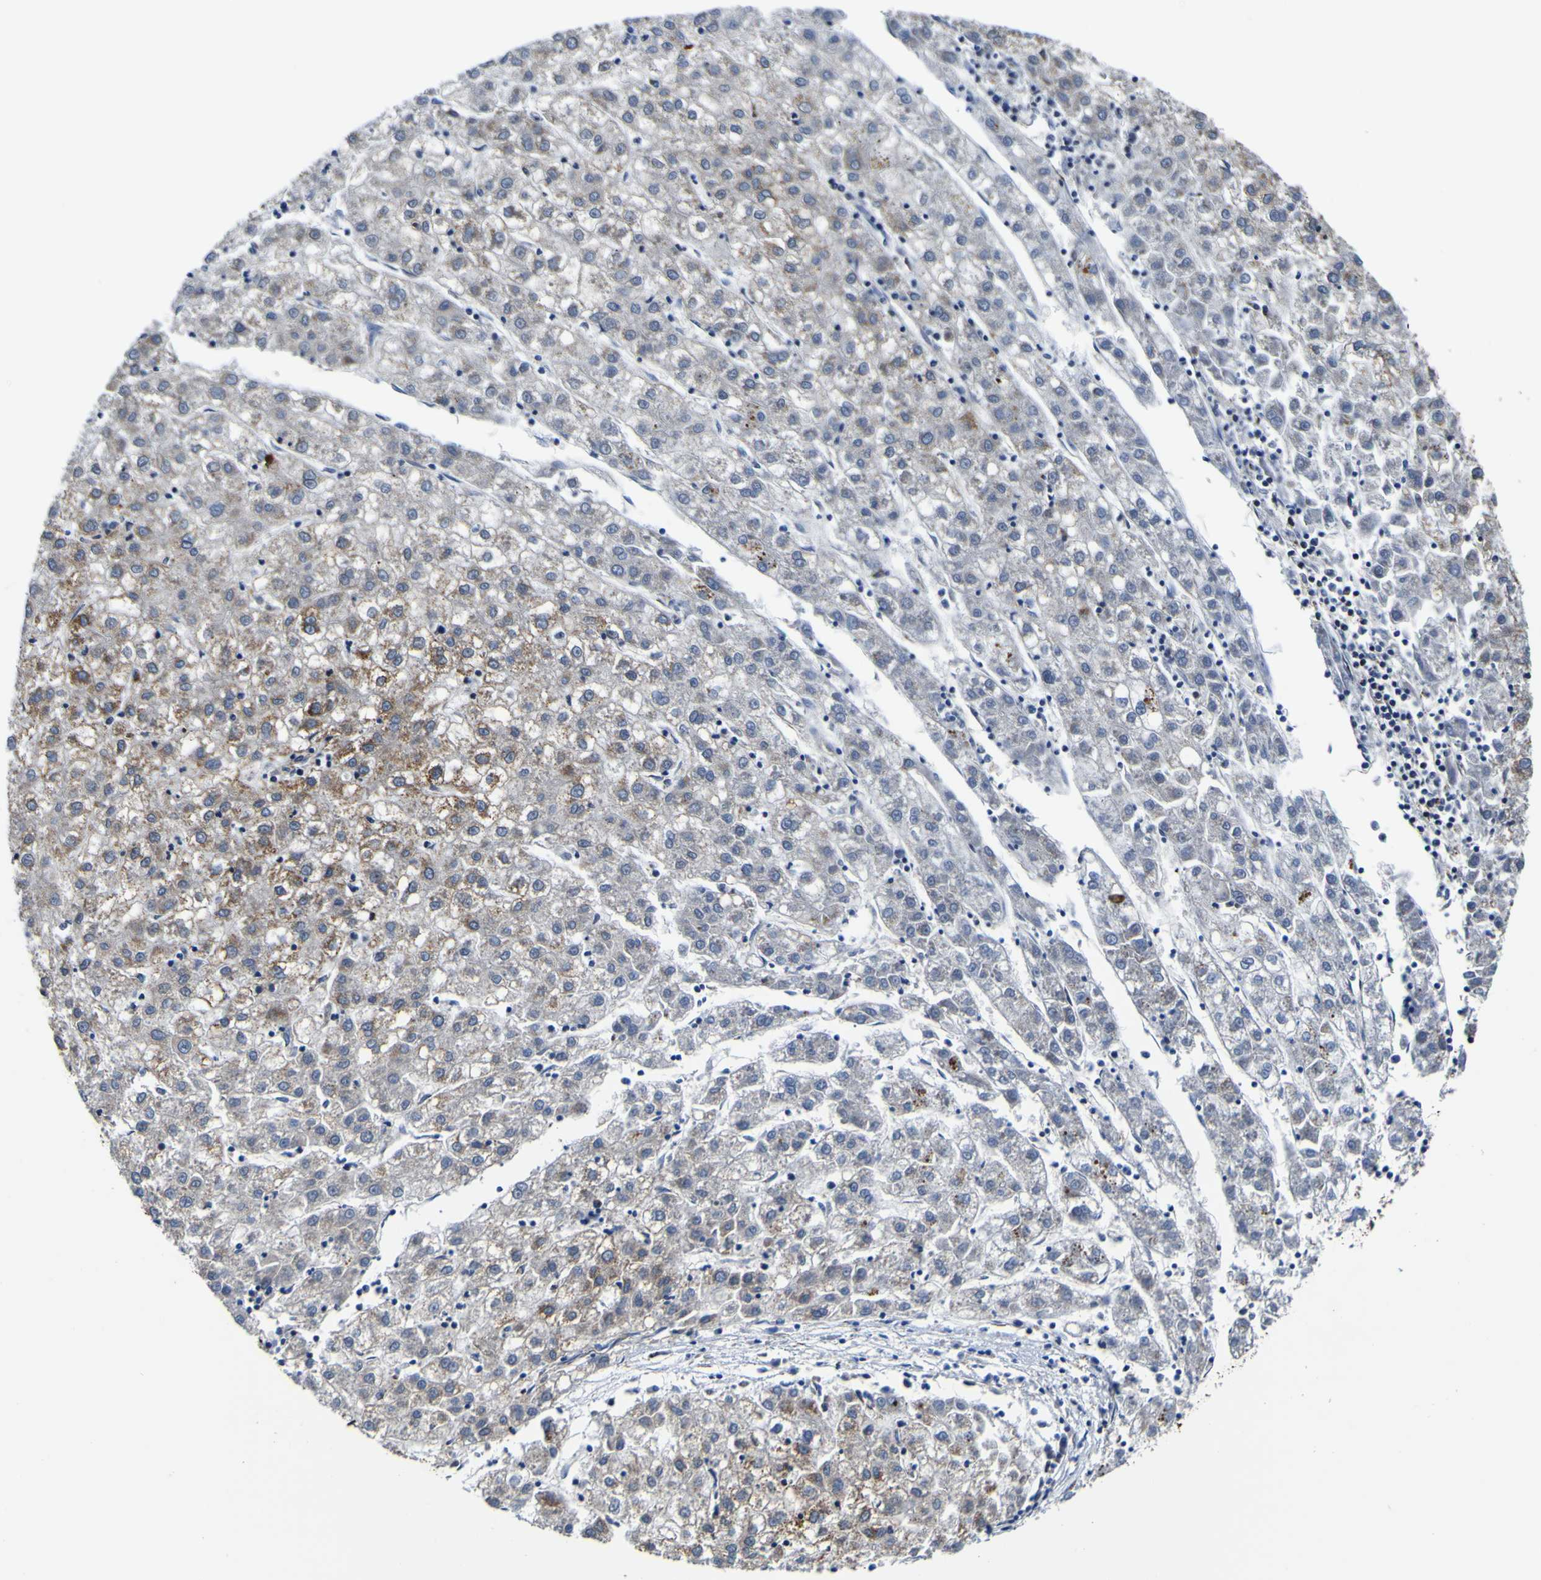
{"staining": {"intensity": "strong", "quantity": "<25%", "location": "cytoplasmic/membranous"}, "tissue": "liver cancer", "cell_type": "Tumor cells", "image_type": "cancer", "snomed": [{"axis": "morphology", "description": "Carcinoma, Hepatocellular, NOS"}, {"axis": "topography", "description": "Liver"}], "caption": "There is medium levels of strong cytoplasmic/membranous positivity in tumor cells of liver hepatocellular carcinoma, as demonstrated by immunohistochemical staining (brown color).", "gene": "PTRH2", "patient": {"sex": "male", "age": 72}}